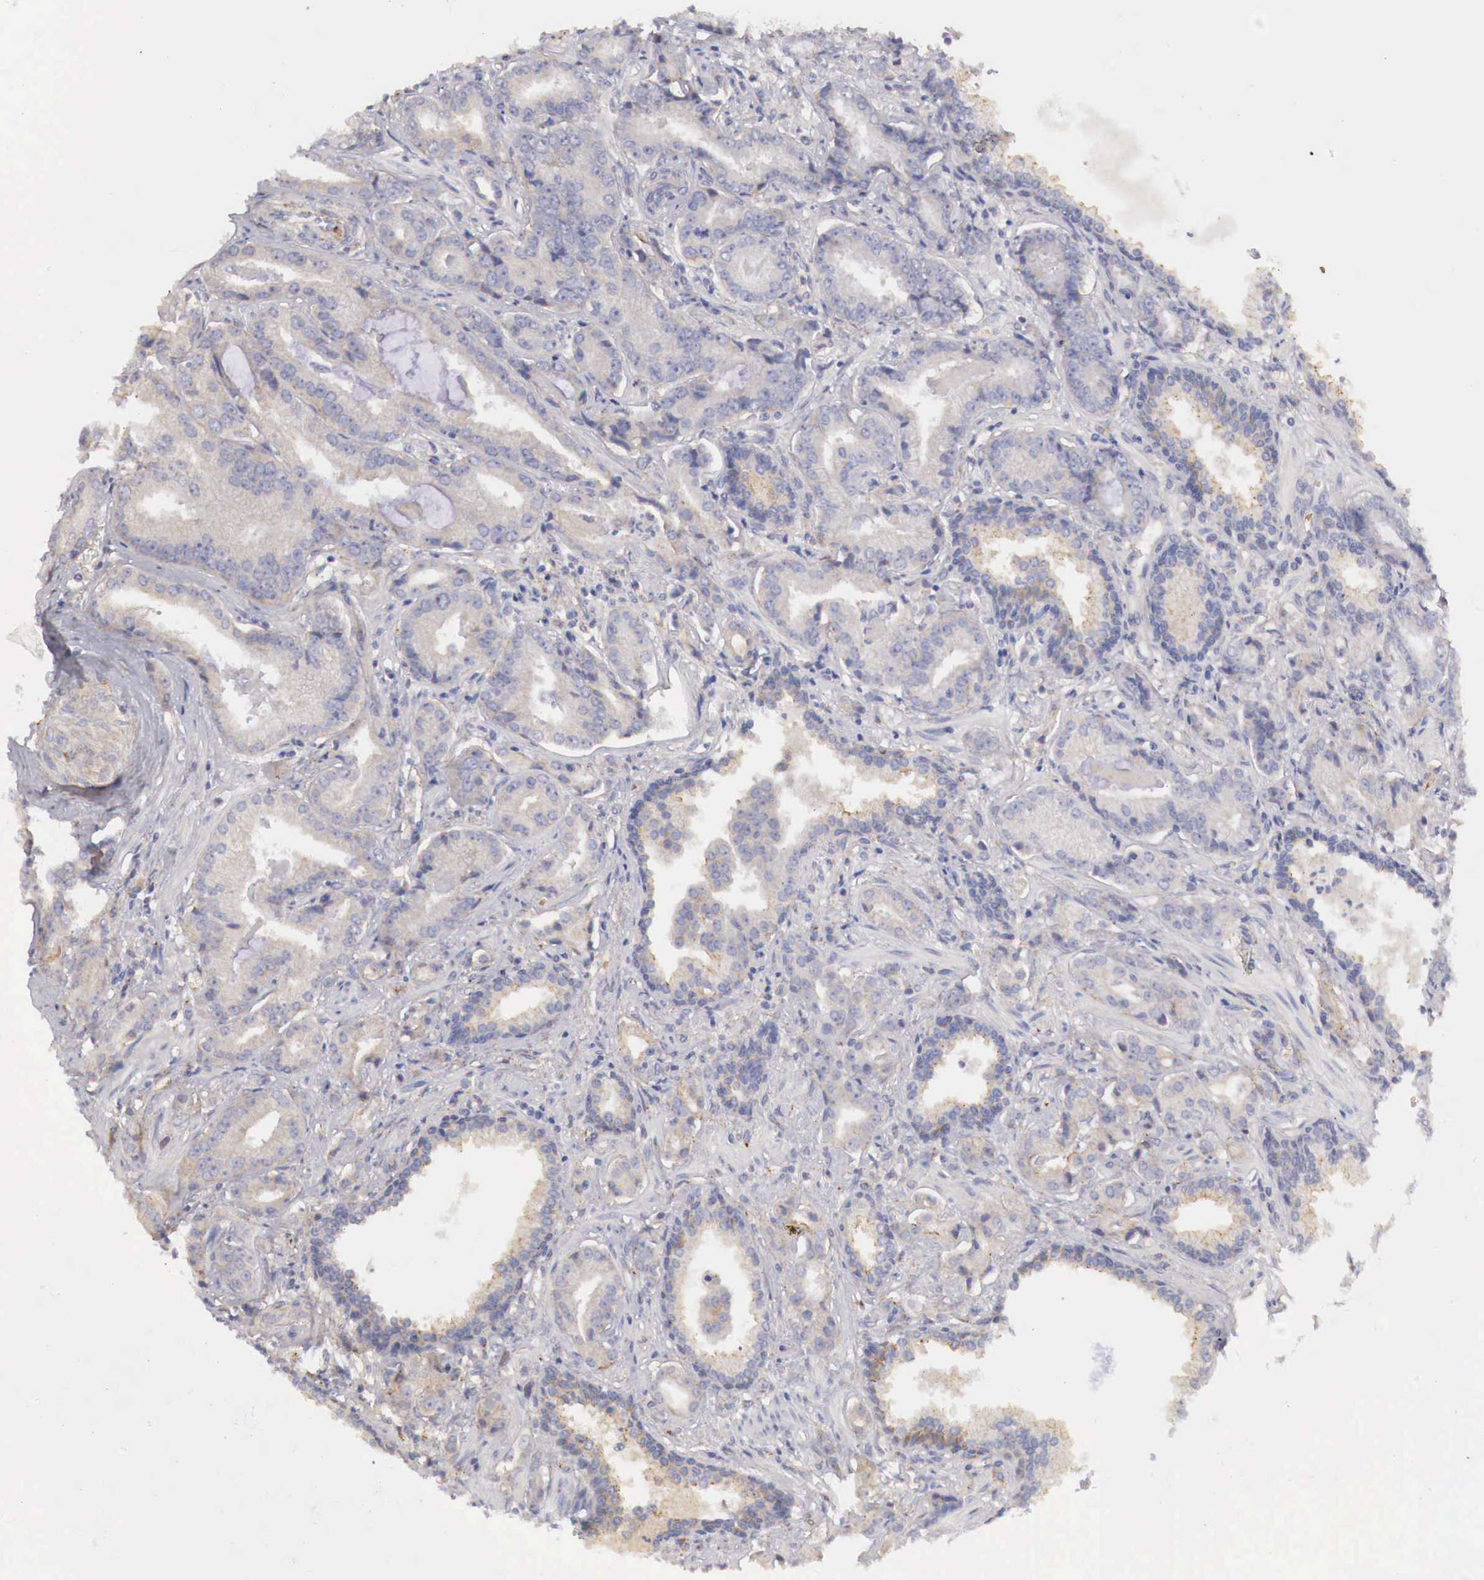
{"staining": {"intensity": "negative", "quantity": "none", "location": "none"}, "tissue": "prostate cancer", "cell_type": "Tumor cells", "image_type": "cancer", "snomed": [{"axis": "morphology", "description": "Adenocarcinoma, Low grade"}, {"axis": "topography", "description": "Prostate"}], "caption": "This is an immunohistochemistry (IHC) micrograph of human adenocarcinoma (low-grade) (prostate). There is no positivity in tumor cells.", "gene": "KLHDC7B", "patient": {"sex": "male", "age": 65}}